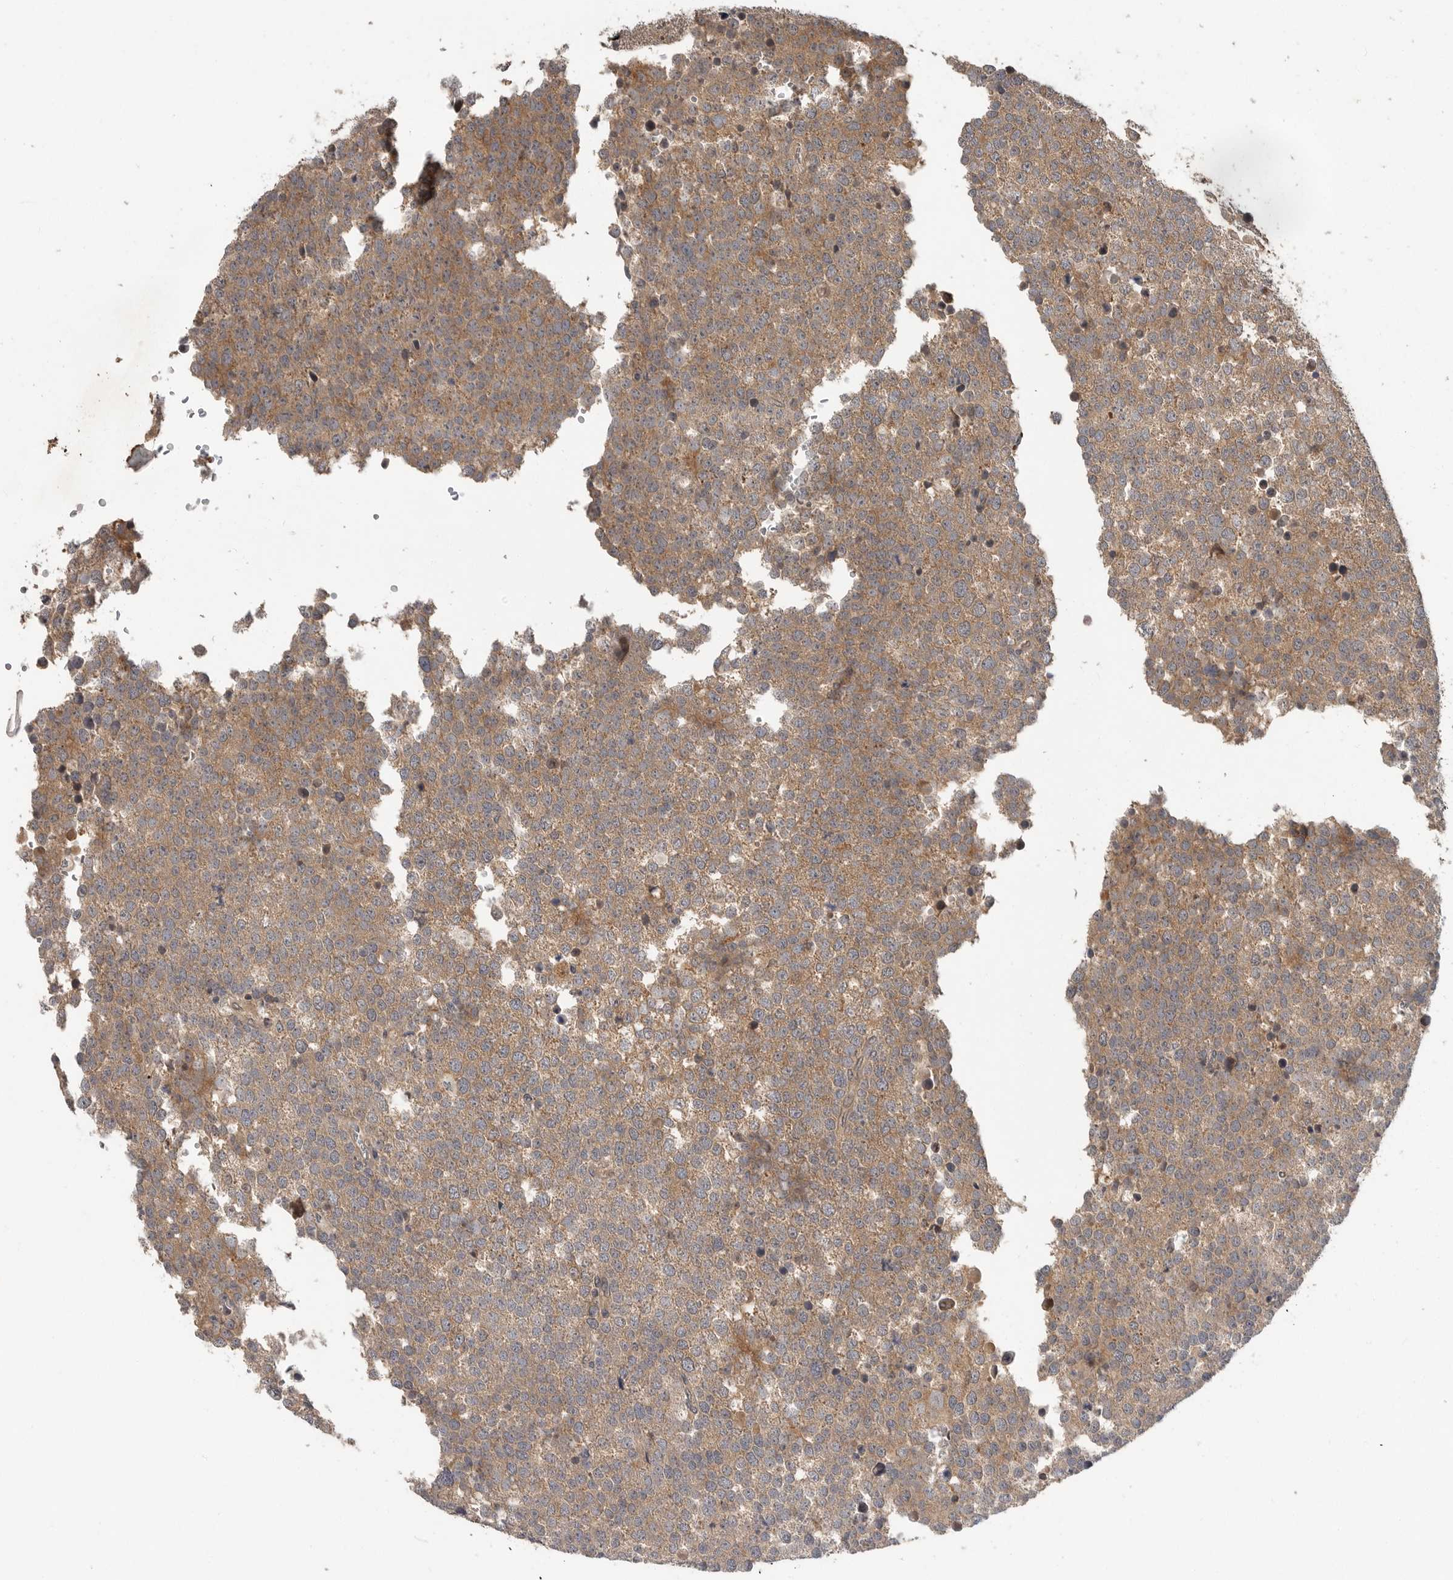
{"staining": {"intensity": "moderate", "quantity": ">75%", "location": "cytoplasmic/membranous"}, "tissue": "testis cancer", "cell_type": "Tumor cells", "image_type": "cancer", "snomed": [{"axis": "morphology", "description": "Seminoma, NOS"}, {"axis": "topography", "description": "Testis"}], "caption": "Moderate cytoplasmic/membranous protein positivity is seen in approximately >75% of tumor cells in seminoma (testis).", "gene": "OSBPL9", "patient": {"sex": "male", "age": 71}}